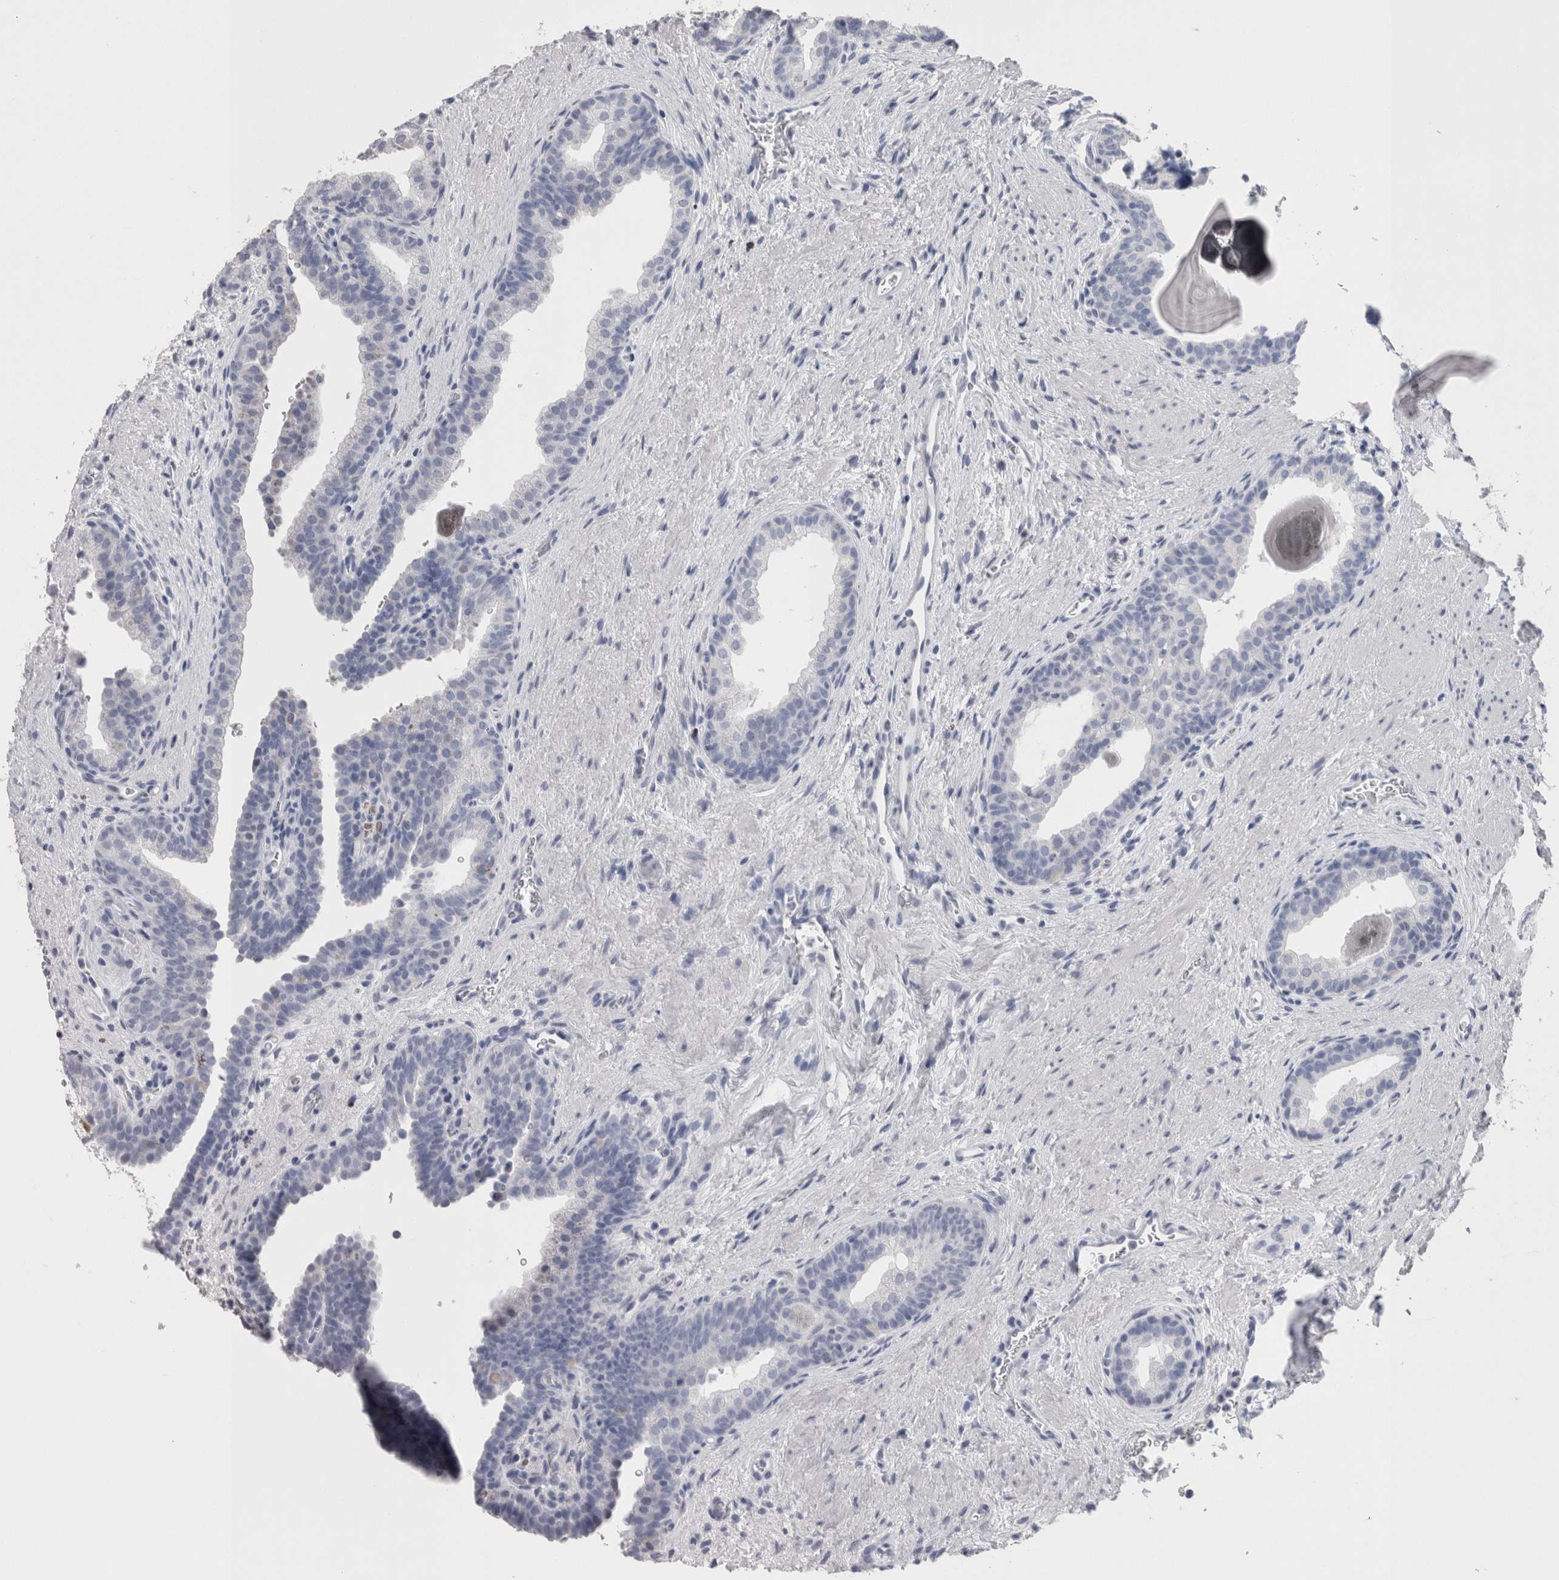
{"staining": {"intensity": "negative", "quantity": "none", "location": "none"}, "tissue": "prostate", "cell_type": "Glandular cells", "image_type": "normal", "snomed": [{"axis": "morphology", "description": "Normal tissue, NOS"}, {"axis": "topography", "description": "Prostate"}], "caption": "DAB immunohistochemical staining of normal prostate demonstrates no significant expression in glandular cells. (Immunohistochemistry, brightfield microscopy, high magnification).", "gene": "CA8", "patient": {"sex": "male", "age": 48}}